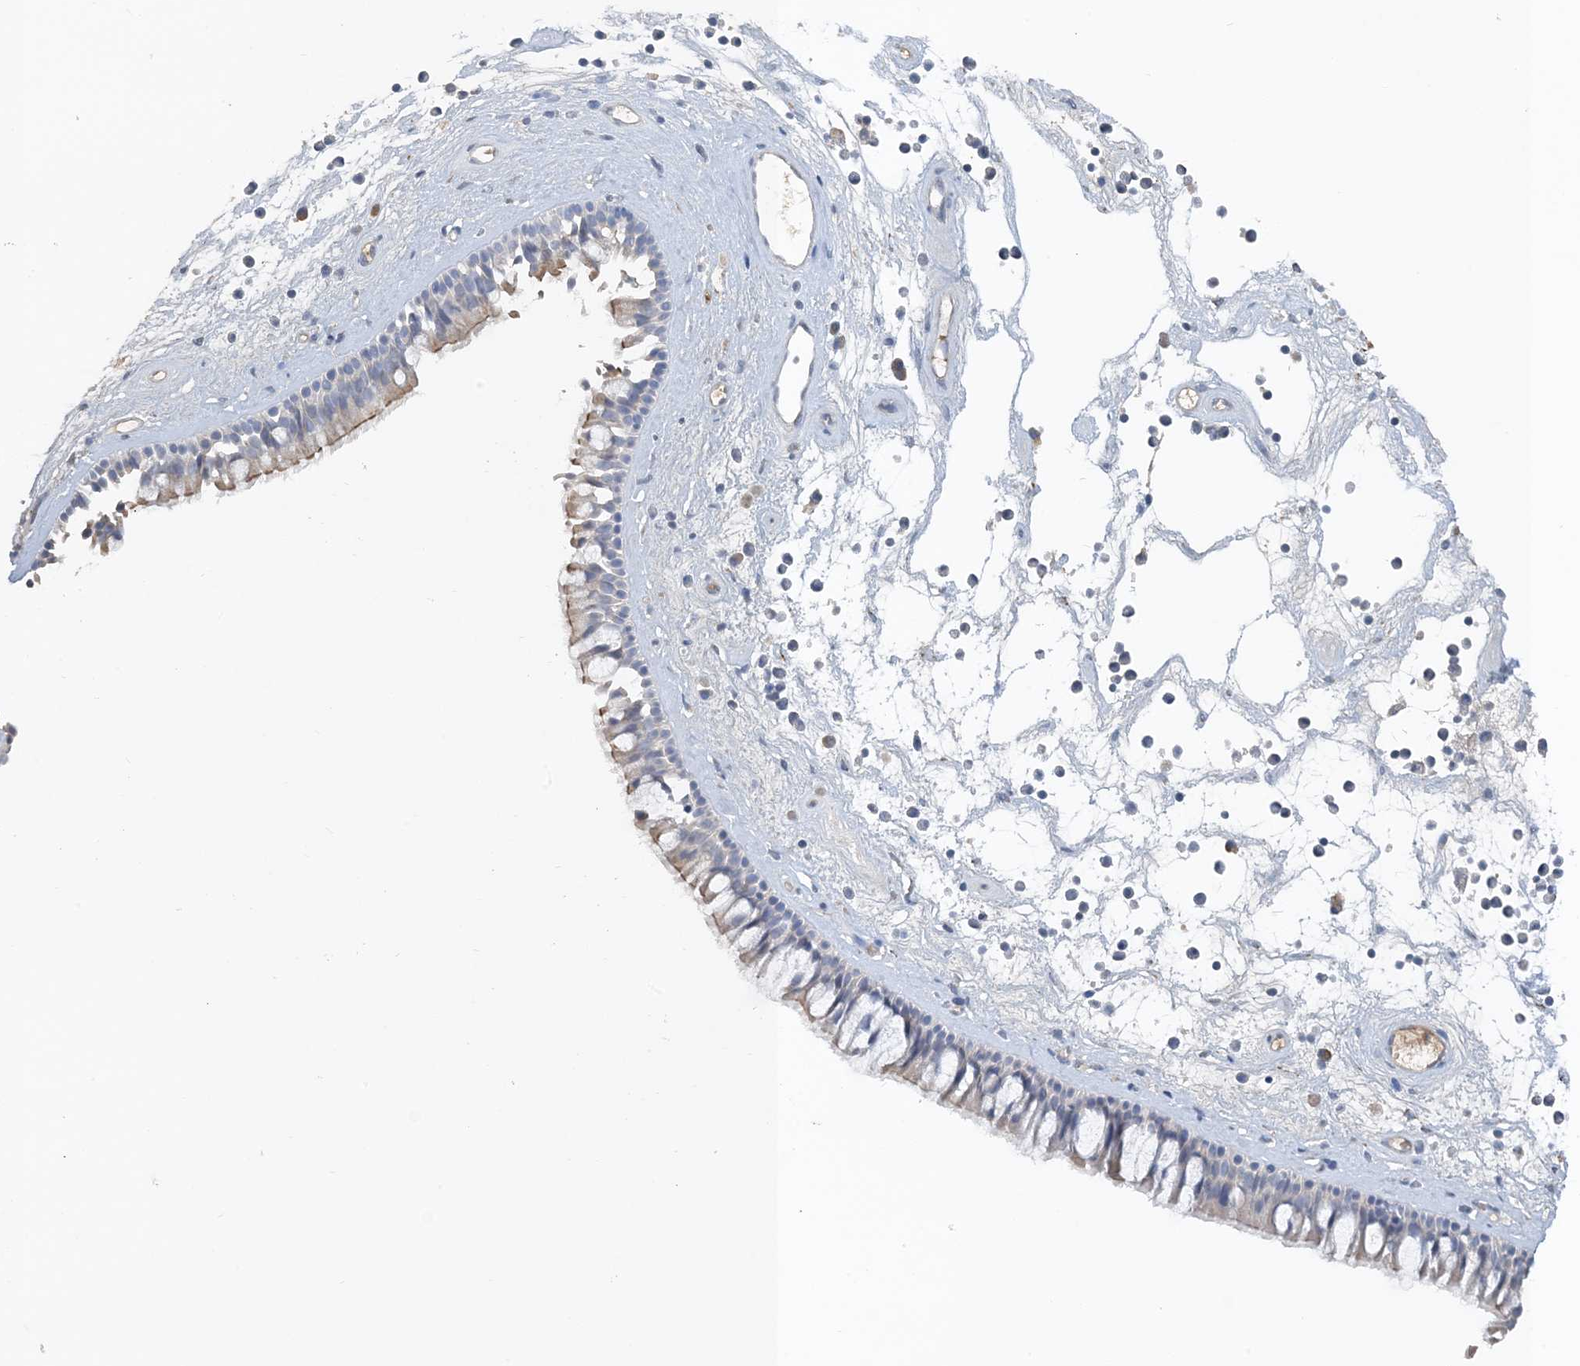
{"staining": {"intensity": "weak", "quantity": "<25%", "location": "cytoplasmic/membranous"}, "tissue": "nasopharynx", "cell_type": "Respiratory epithelial cells", "image_type": "normal", "snomed": [{"axis": "morphology", "description": "Normal tissue, NOS"}, {"axis": "topography", "description": "Nasopharynx"}], "caption": "High power microscopy image of an IHC micrograph of unremarkable nasopharynx, revealing no significant staining in respiratory epithelial cells.", "gene": "CTRL", "patient": {"sex": "male", "age": 64}}